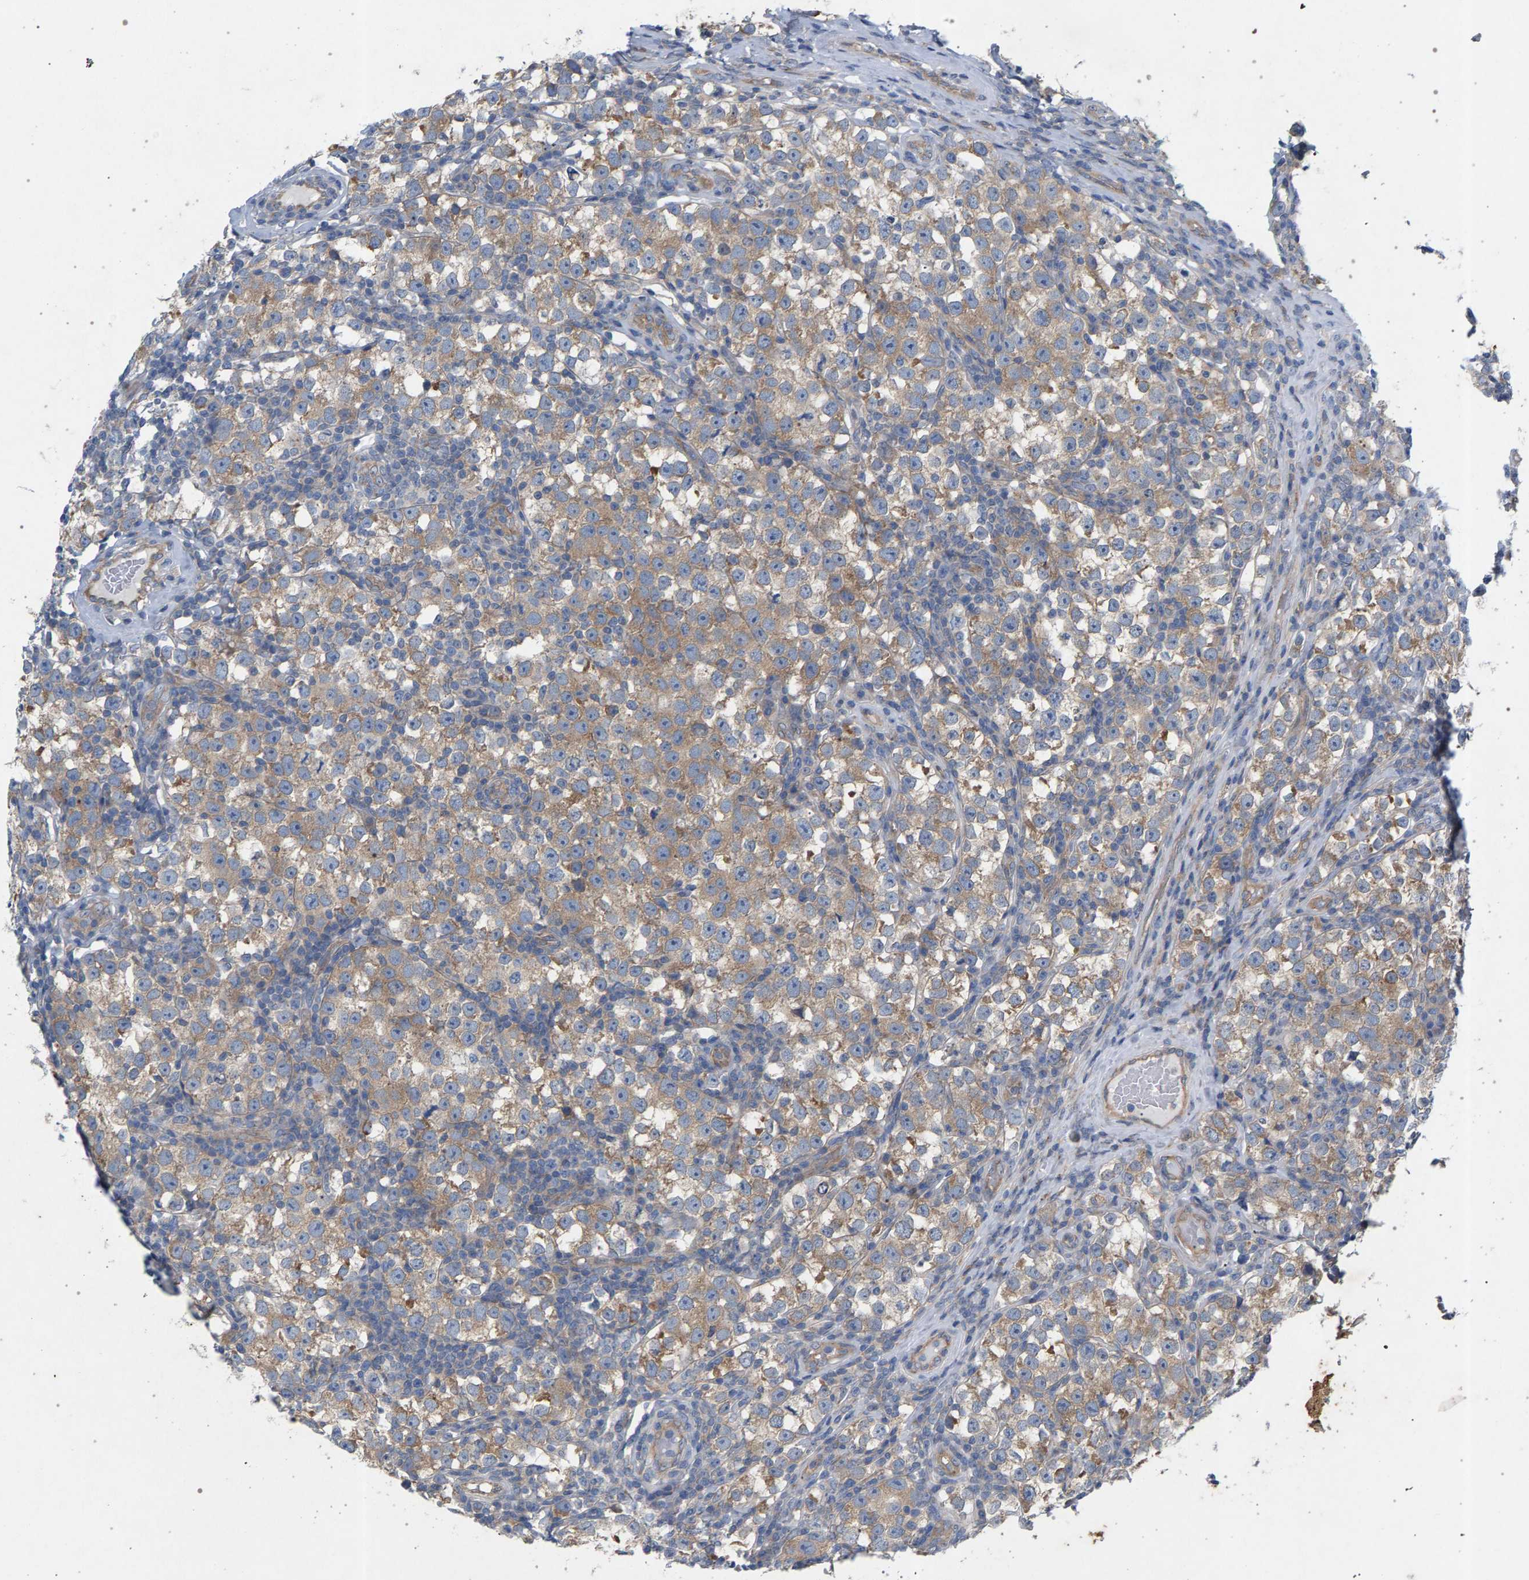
{"staining": {"intensity": "moderate", "quantity": ">75%", "location": "cytoplasmic/membranous"}, "tissue": "testis cancer", "cell_type": "Tumor cells", "image_type": "cancer", "snomed": [{"axis": "morphology", "description": "Normal tissue, NOS"}, {"axis": "morphology", "description": "Seminoma, NOS"}, {"axis": "topography", "description": "Testis"}], "caption": "About >75% of tumor cells in human seminoma (testis) demonstrate moderate cytoplasmic/membranous protein staining as visualized by brown immunohistochemical staining.", "gene": "MAMDC2", "patient": {"sex": "male", "age": 43}}